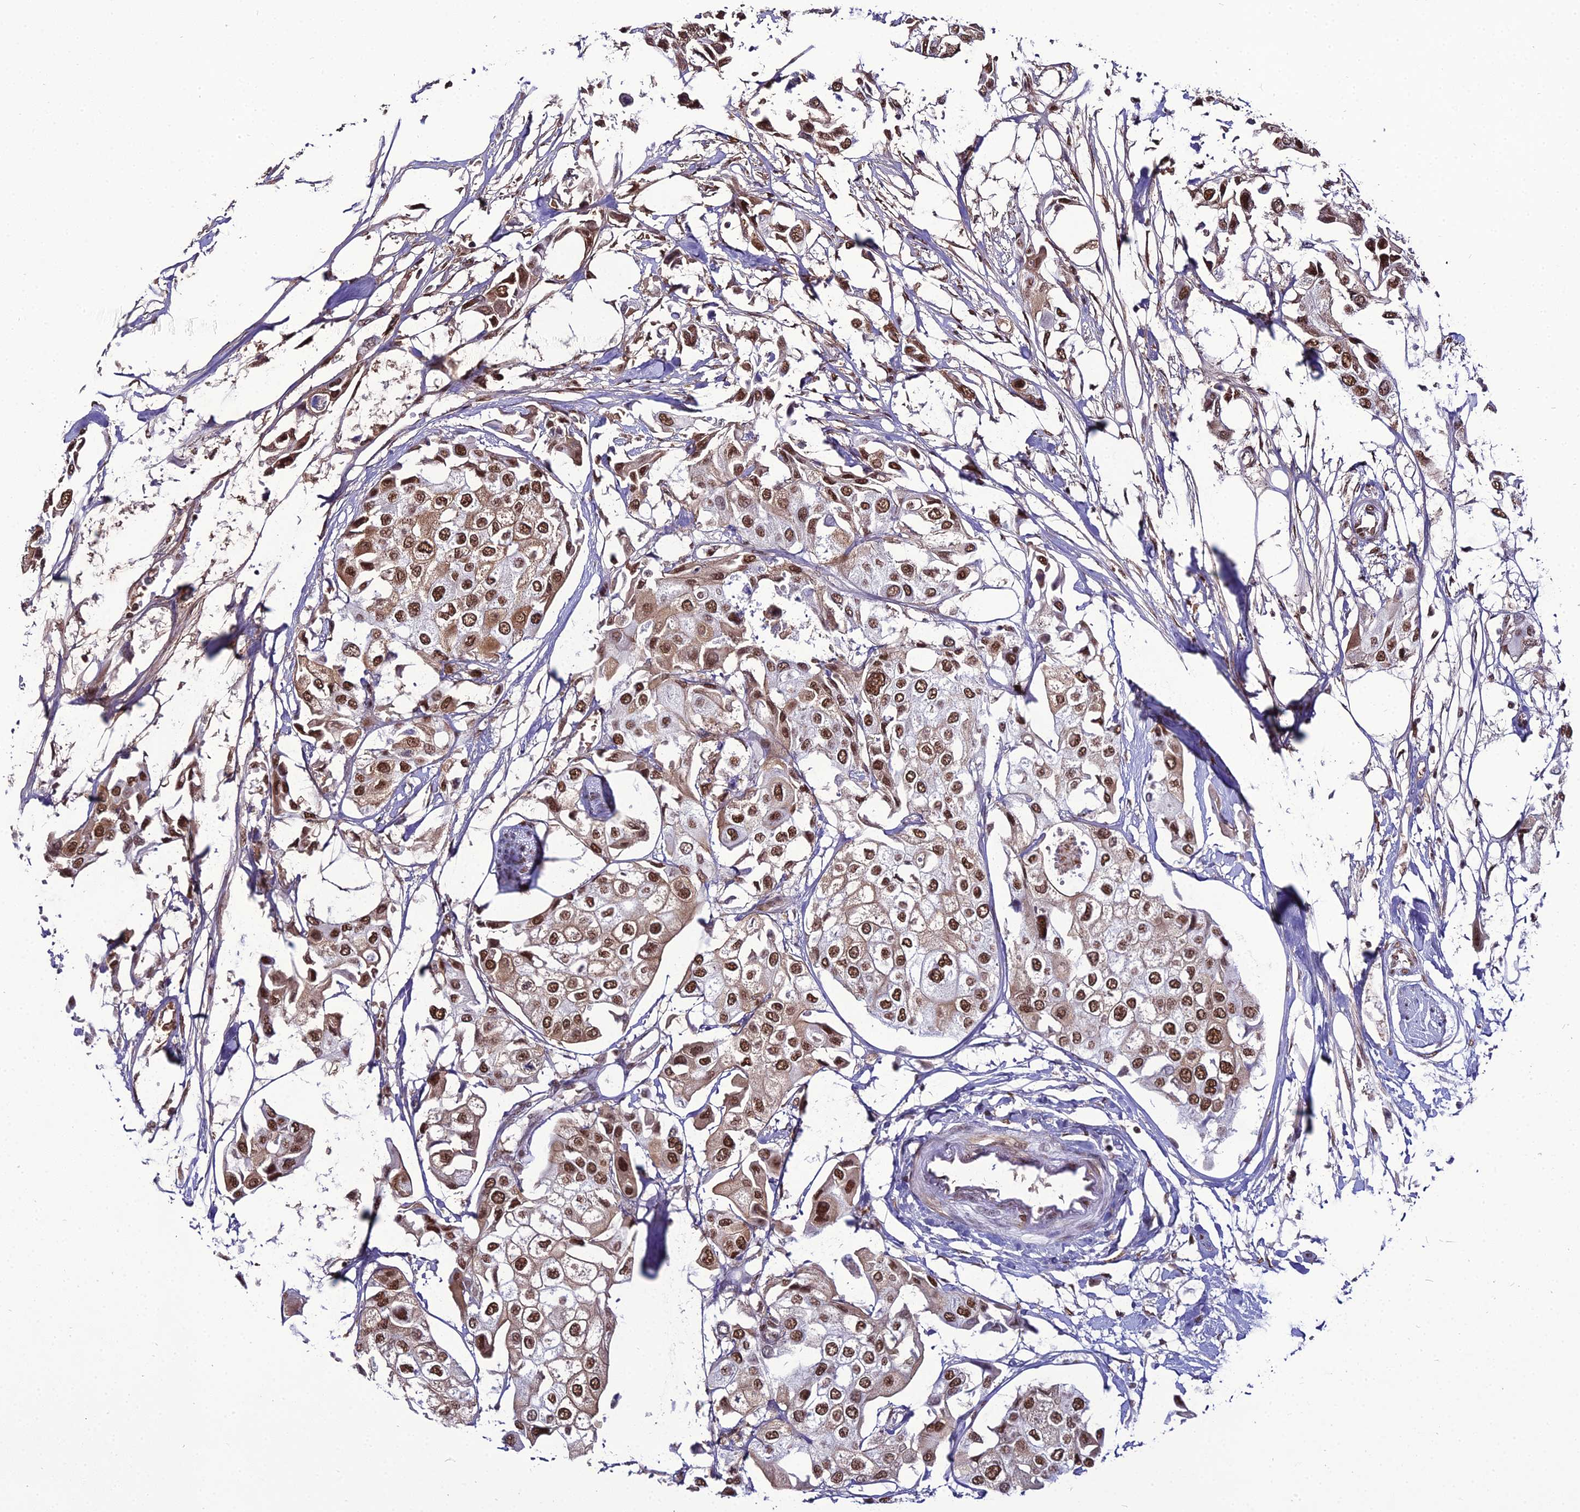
{"staining": {"intensity": "strong", "quantity": ">75%", "location": "cytoplasmic/membranous,nuclear"}, "tissue": "urothelial cancer", "cell_type": "Tumor cells", "image_type": "cancer", "snomed": [{"axis": "morphology", "description": "Urothelial carcinoma, High grade"}, {"axis": "topography", "description": "Urinary bladder"}], "caption": "IHC of human high-grade urothelial carcinoma shows high levels of strong cytoplasmic/membranous and nuclear expression in about >75% of tumor cells. The protein of interest is shown in brown color, while the nuclei are stained blue.", "gene": "RBM12", "patient": {"sex": "male", "age": 64}}